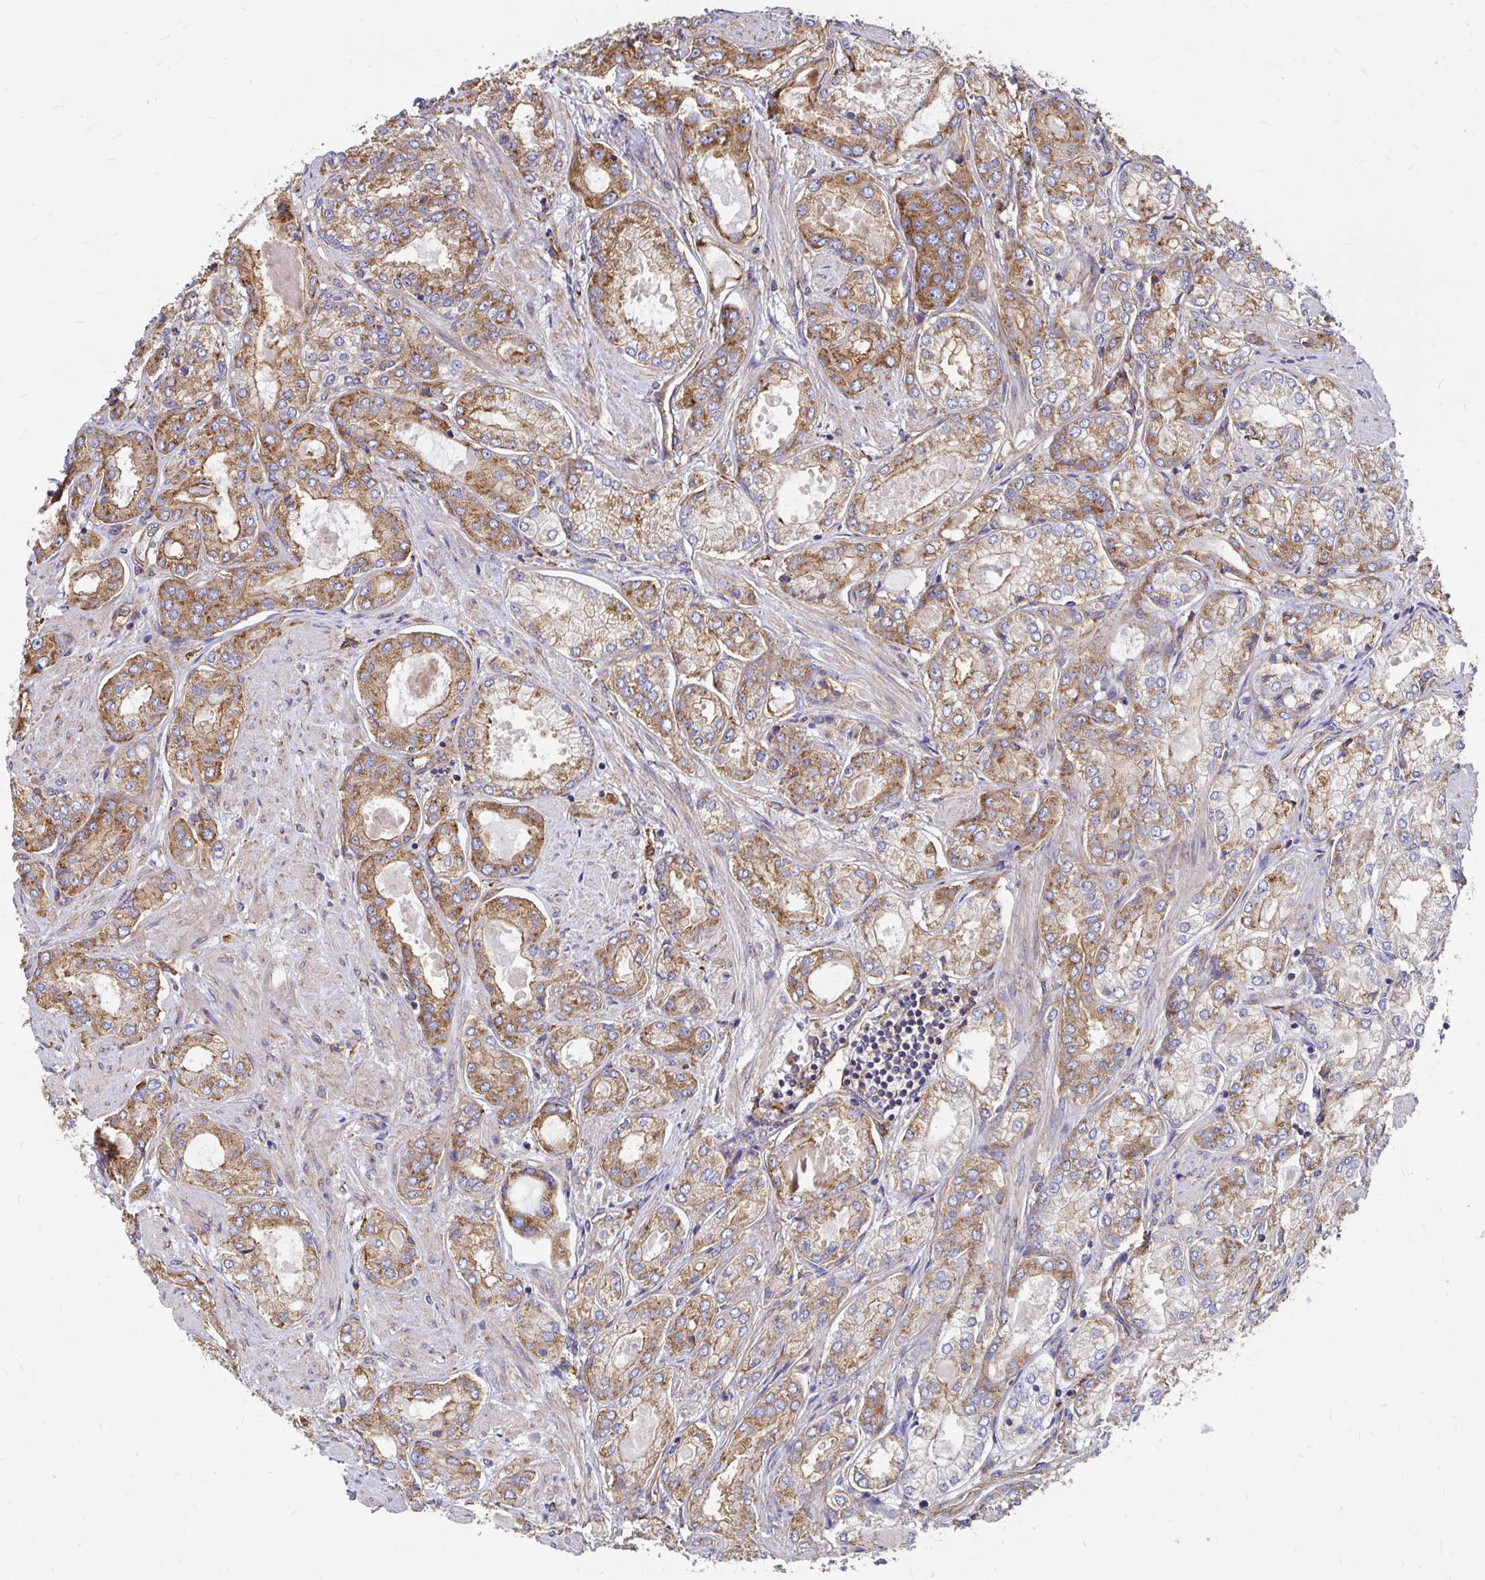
{"staining": {"intensity": "moderate", "quantity": ">75%", "location": "cytoplasmic/membranous"}, "tissue": "prostate cancer", "cell_type": "Tumor cells", "image_type": "cancer", "snomed": [{"axis": "morphology", "description": "Adenocarcinoma, High grade"}, {"axis": "topography", "description": "Prostate"}], "caption": "This is an image of immunohistochemistry (IHC) staining of adenocarcinoma (high-grade) (prostate), which shows moderate expression in the cytoplasmic/membranous of tumor cells.", "gene": "CLTC", "patient": {"sex": "male", "age": 68}}